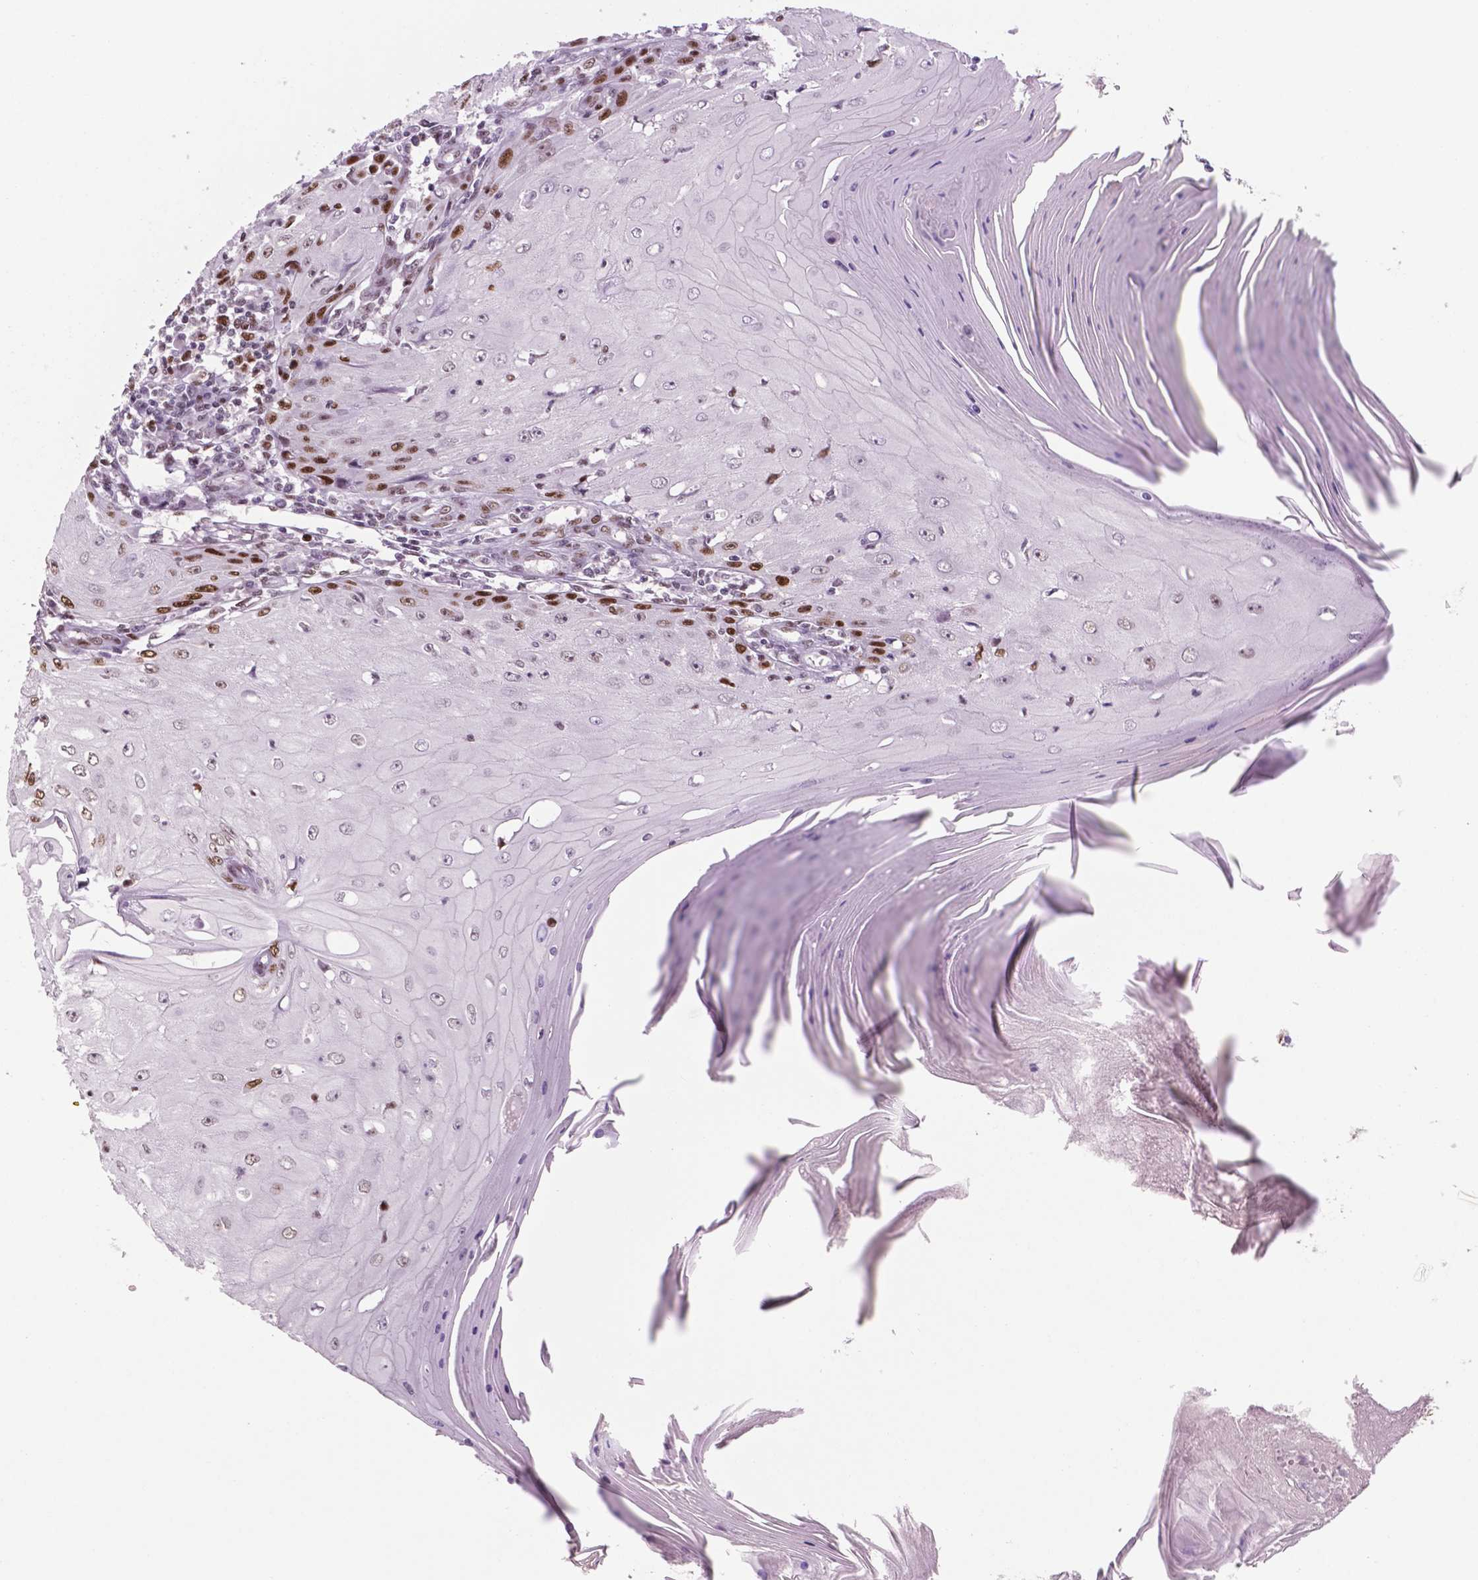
{"staining": {"intensity": "strong", "quantity": "<25%", "location": "nuclear"}, "tissue": "skin cancer", "cell_type": "Tumor cells", "image_type": "cancer", "snomed": [{"axis": "morphology", "description": "Squamous cell carcinoma, NOS"}, {"axis": "topography", "description": "Skin"}], "caption": "A medium amount of strong nuclear expression is appreciated in approximately <25% of tumor cells in skin cancer (squamous cell carcinoma) tissue. (DAB (3,3'-diaminobenzidine) IHC, brown staining for protein, blue staining for nuclei).", "gene": "MSH6", "patient": {"sex": "female", "age": 73}}